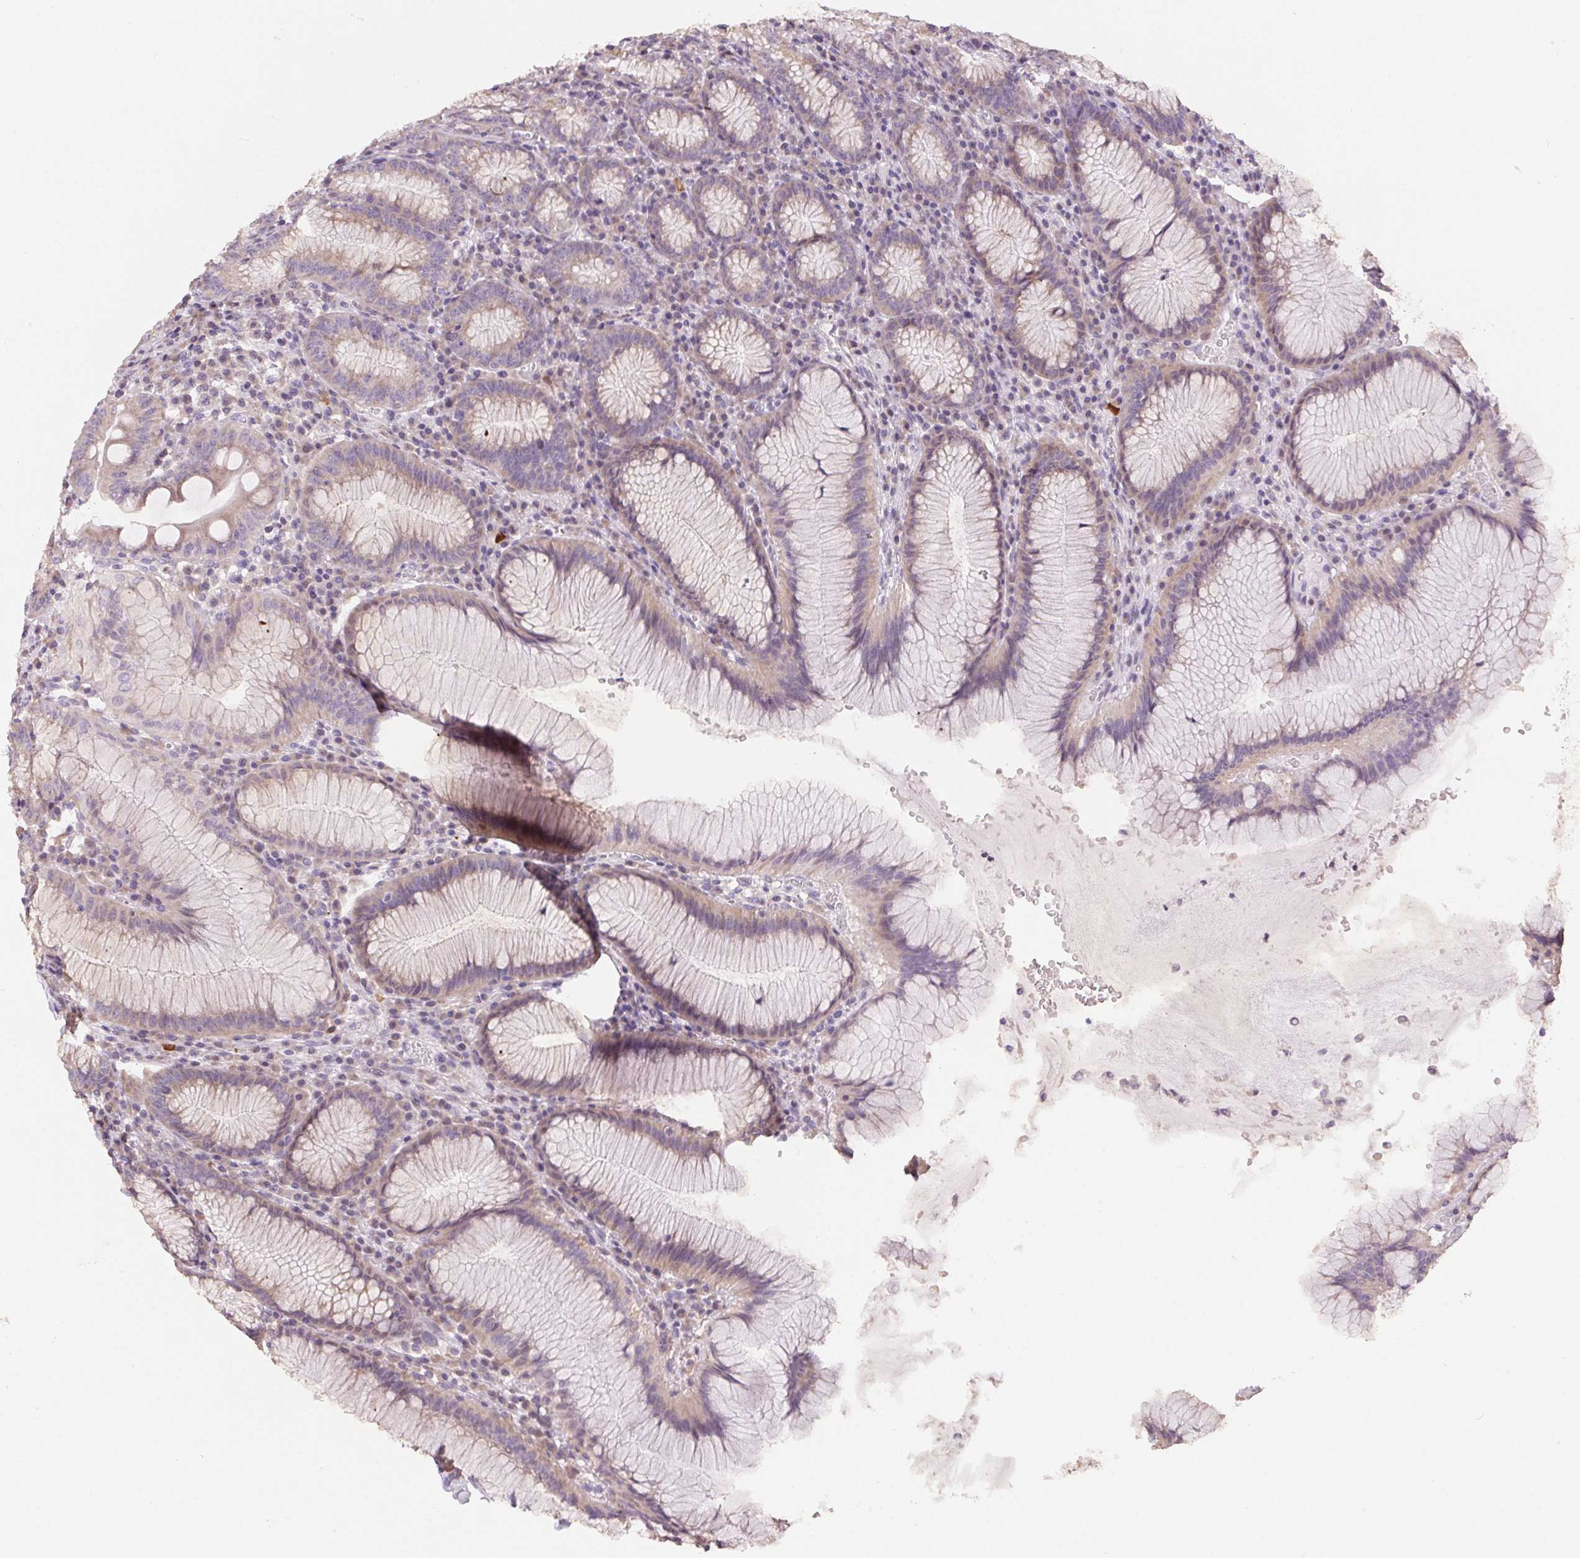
{"staining": {"intensity": "weak", "quantity": "25%-75%", "location": "cytoplasmic/membranous"}, "tissue": "stomach", "cell_type": "Glandular cells", "image_type": "normal", "snomed": [{"axis": "morphology", "description": "Normal tissue, NOS"}, {"axis": "topography", "description": "Stomach"}], "caption": "Weak cytoplasmic/membranous staining is seen in about 25%-75% of glandular cells in benign stomach. Immunohistochemistry stains the protein of interest in brown and the nuclei are stained blue.", "gene": "SPACA9", "patient": {"sex": "male", "age": 55}}